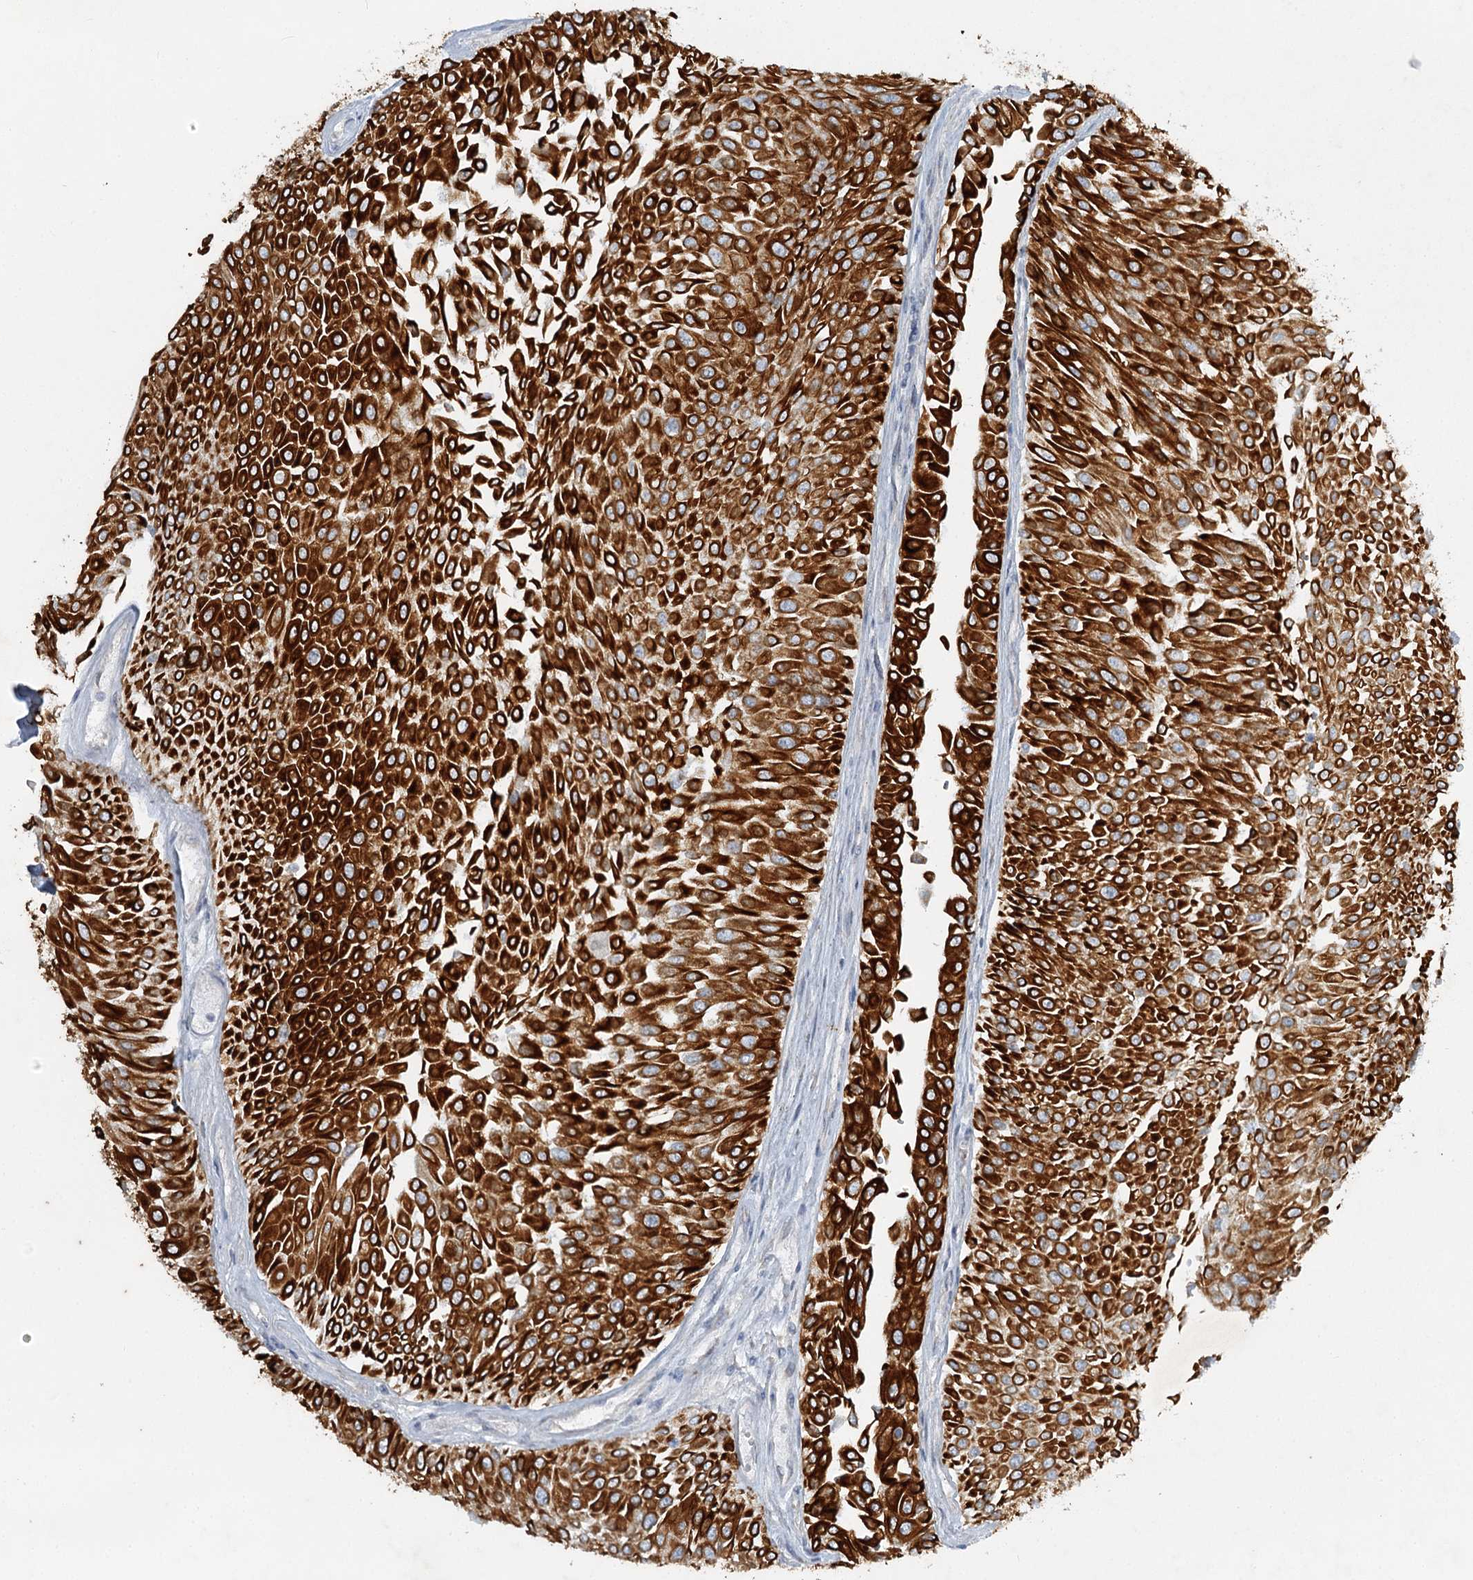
{"staining": {"intensity": "strong", "quantity": ">75%", "location": "cytoplasmic/membranous"}, "tissue": "urothelial cancer", "cell_type": "Tumor cells", "image_type": "cancer", "snomed": [{"axis": "morphology", "description": "Urothelial carcinoma, Low grade"}, {"axis": "topography", "description": "Urinary bladder"}], "caption": "Strong cytoplasmic/membranous protein expression is identified in approximately >75% of tumor cells in urothelial cancer. The protein is stained brown, and the nuclei are stained in blue (DAB (3,3'-diaminobenzidine) IHC with brightfield microscopy, high magnification).", "gene": "ABITRAM", "patient": {"sex": "male", "age": 67}}